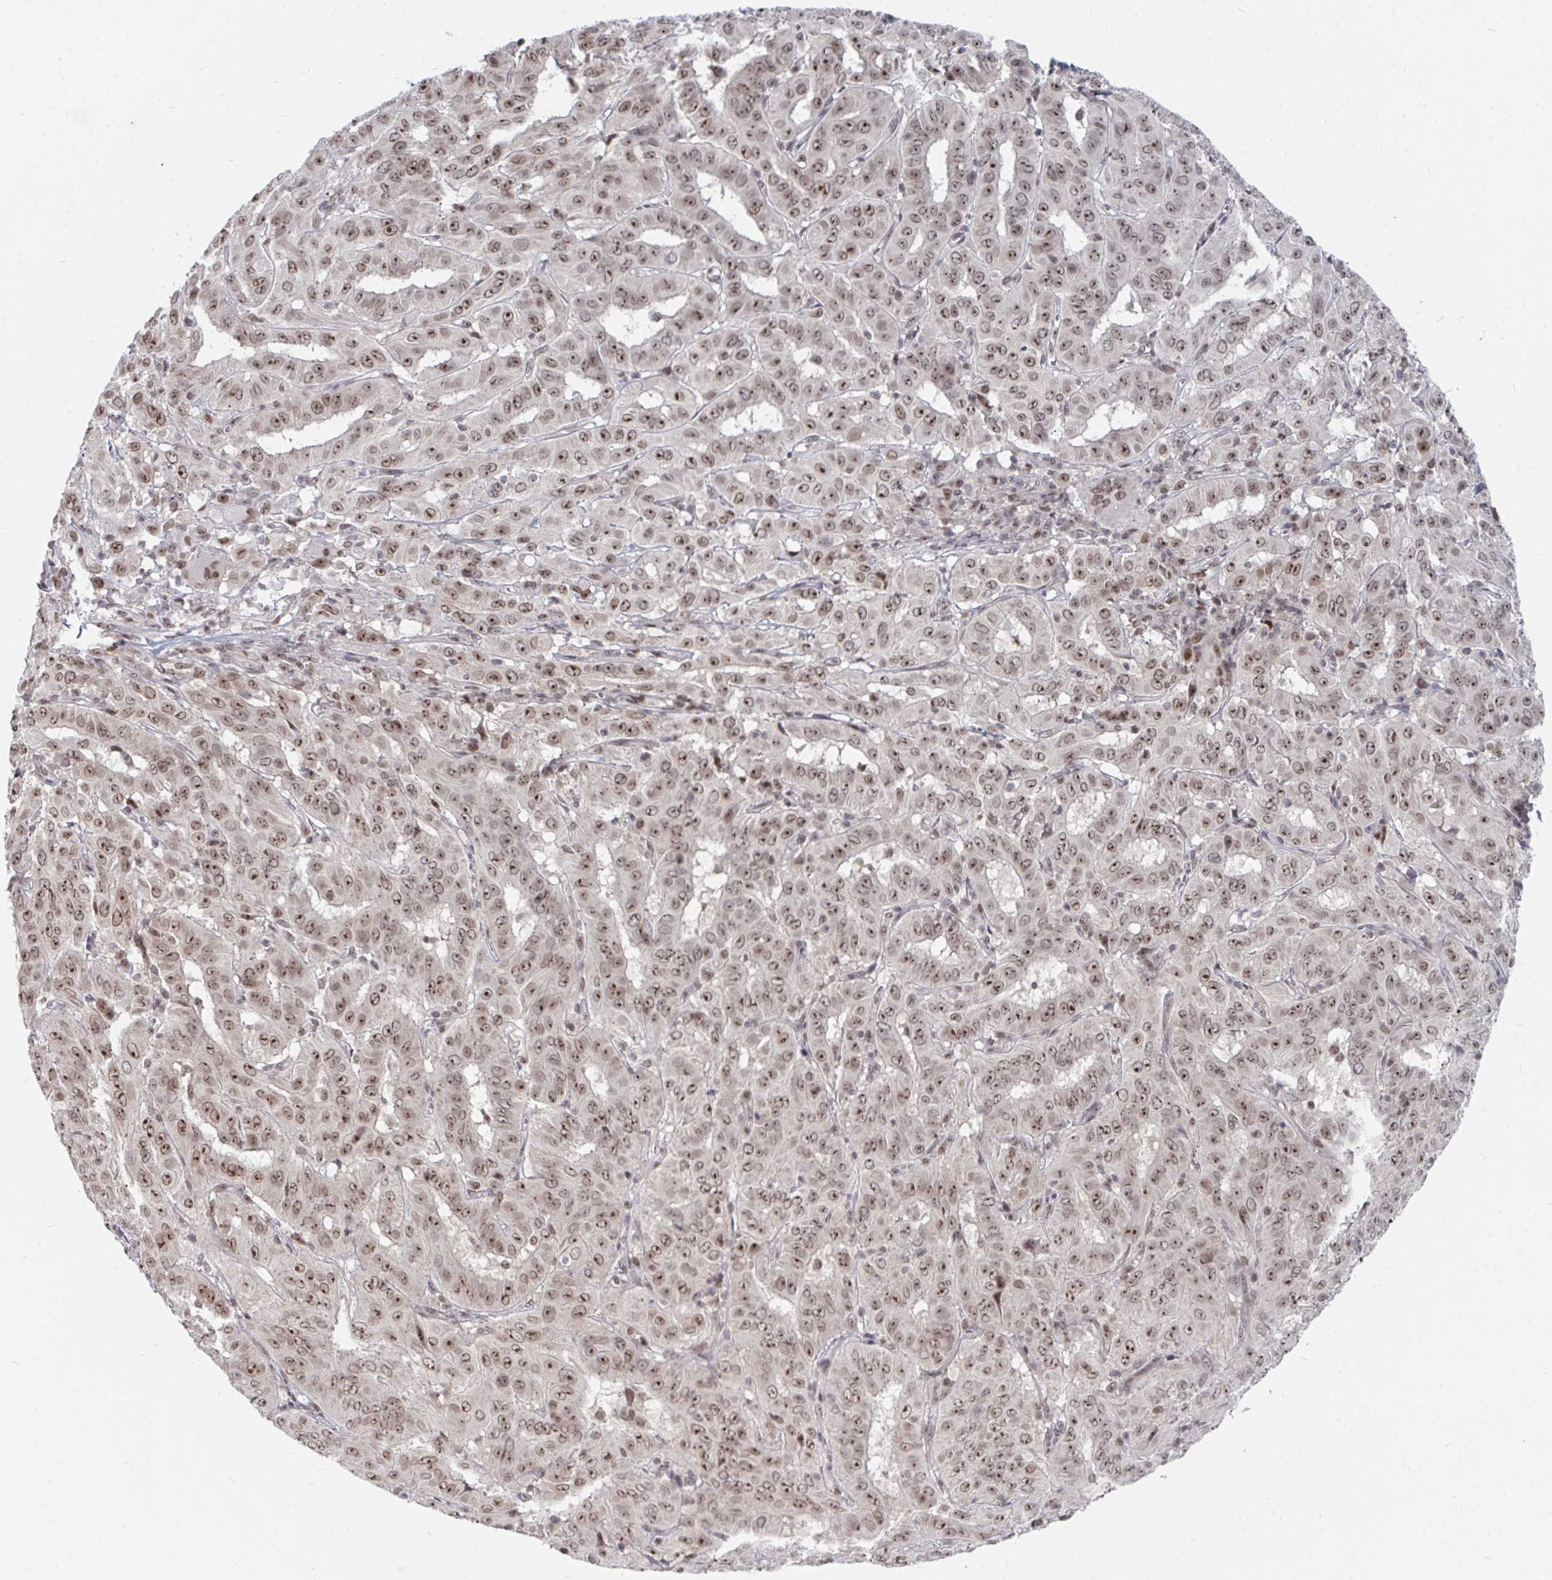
{"staining": {"intensity": "moderate", "quantity": ">75%", "location": "nuclear"}, "tissue": "pancreatic cancer", "cell_type": "Tumor cells", "image_type": "cancer", "snomed": [{"axis": "morphology", "description": "Adenocarcinoma, NOS"}, {"axis": "topography", "description": "Pancreas"}], "caption": "This photomicrograph exhibits pancreatic adenocarcinoma stained with IHC to label a protein in brown. The nuclear of tumor cells show moderate positivity for the protein. Nuclei are counter-stained blue.", "gene": "TRIP12", "patient": {"sex": "male", "age": 63}}